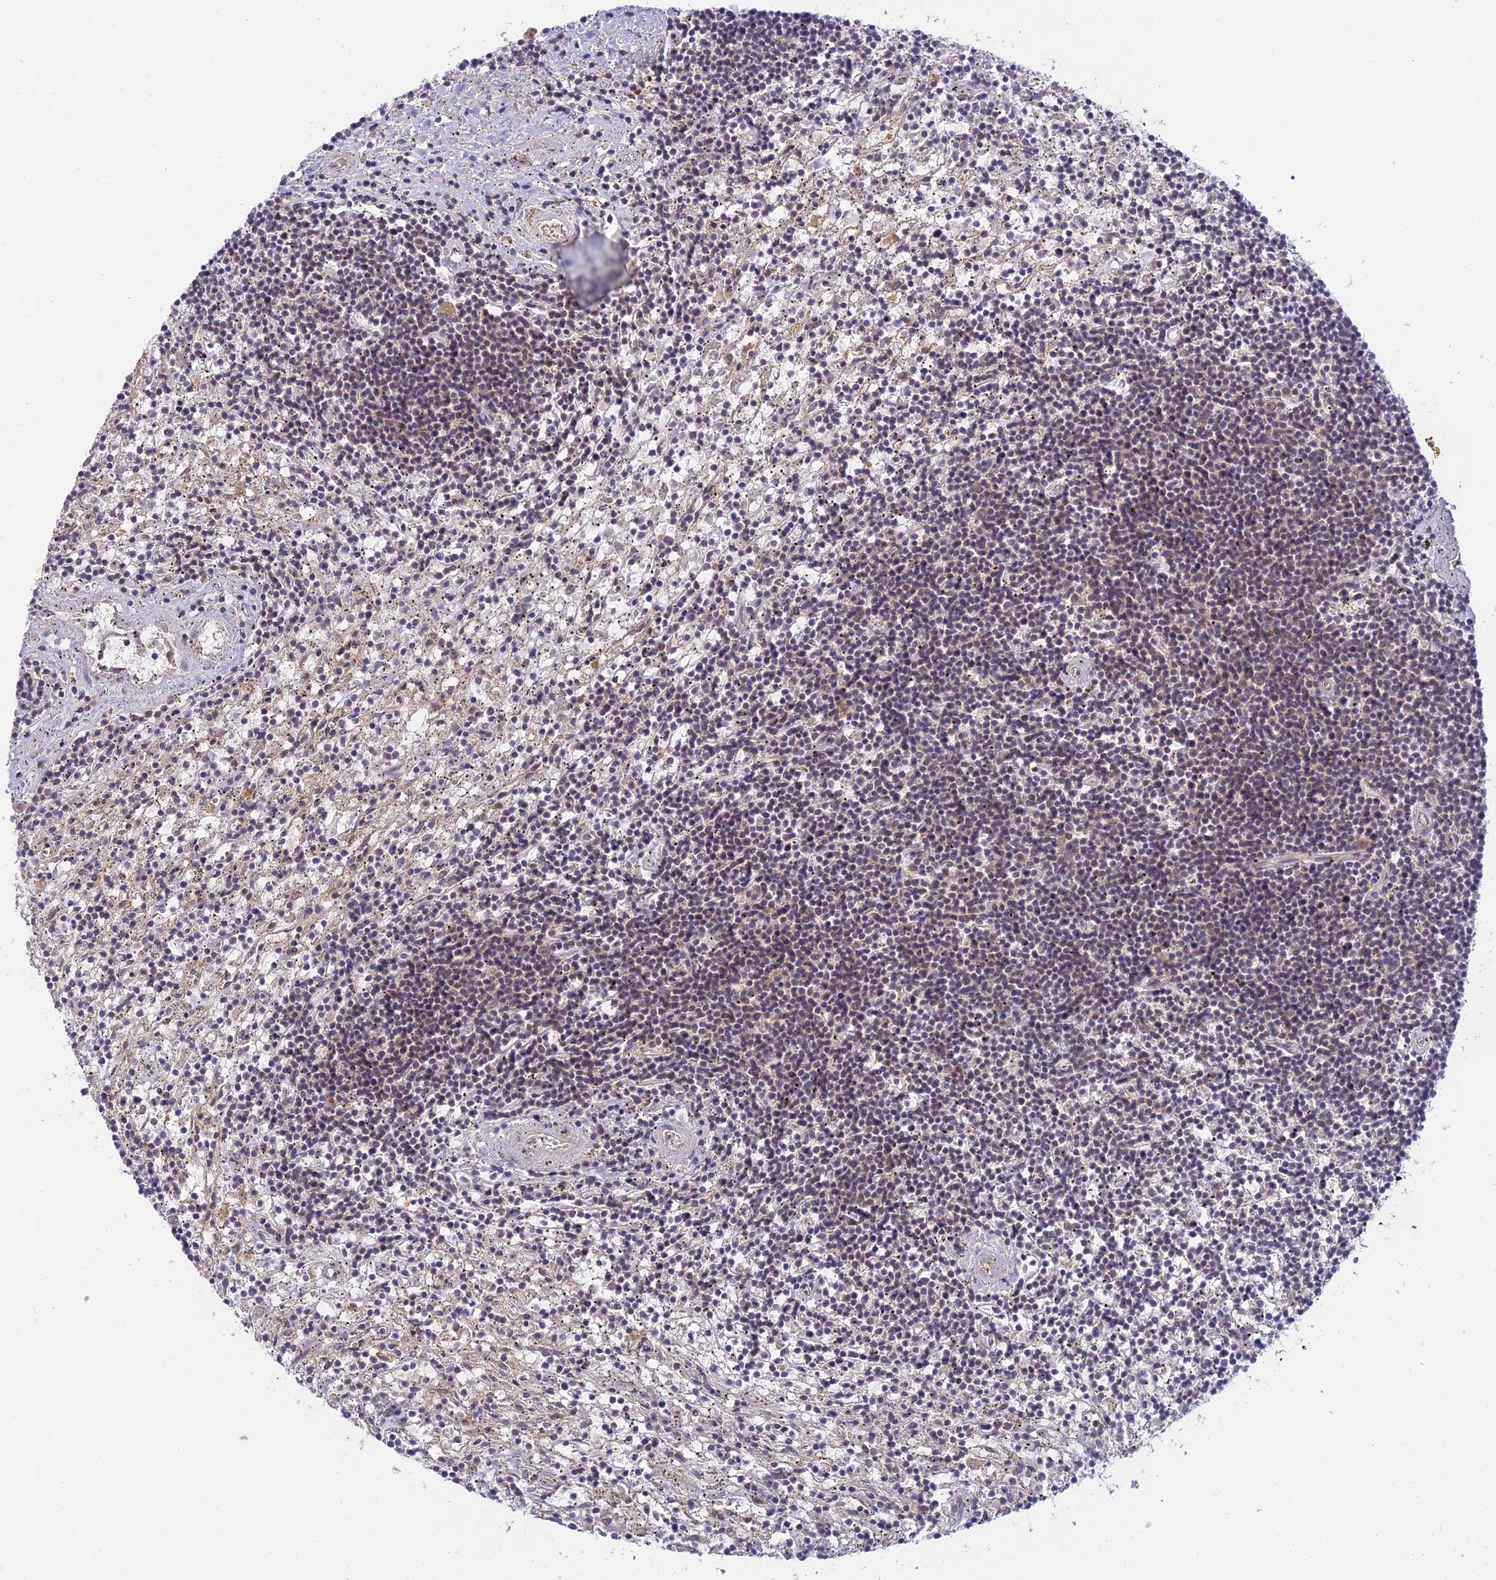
{"staining": {"intensity": "negative", "quantity": "none", "location": "none"}, "tissue": "lymphoma", "cell_type": "Tumor cells", "image_type": "cancer", "snomed": [{"axis": "morphology", "description": "Malignant lymphoma, non-Hodgkin's type, Low grade"}, {"axis": "topography", "description": "Spleen"}], "caption": "Immunohistochemistry histopathology image of neoplastic tissue: low-grade malignant lymphoma, non-Hodgkin's type stained with DAB demonstrates no significant protein positivity in tumor cells. (Immunohistochemistry (ihc), brightfield microscopy, high magnification).", "gene": "SKIC8", "patient": {"sex": "male", "age": 76}}